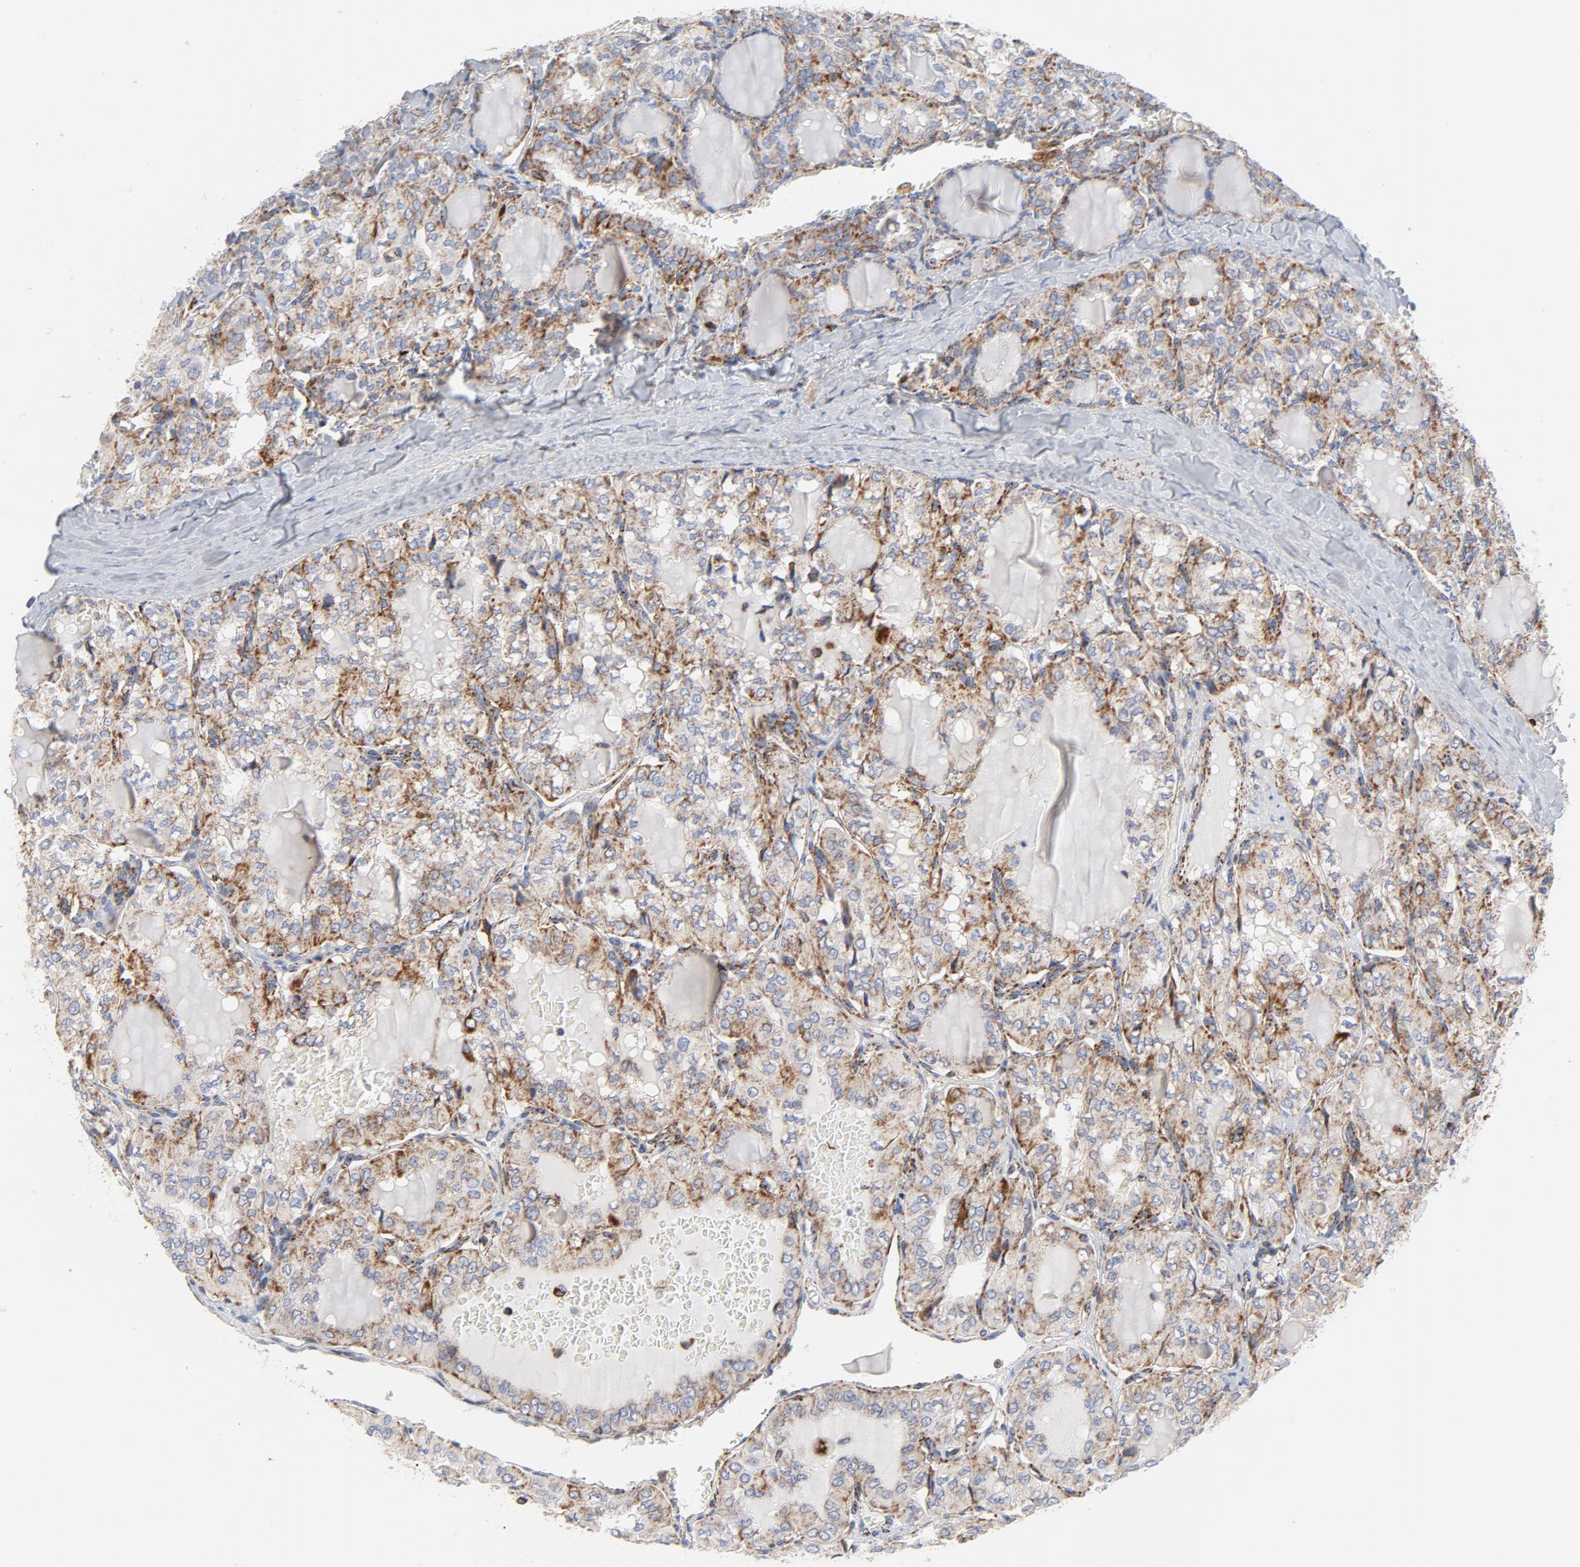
{"staining": {"intensity": "moderate", "quantity": ">75%", "location": "cytoplasmic/membranous"}, "tissue": "thyroid cancer", "cell_type": "Tumor cells", "image_type": "cancer", "snomed": [{"axis": "morphology", "description": "Papillary adenocarcinoma, NOS"}, {"axis": "topography", "description": "Thyroid gland"}], "caption": "This is a photomicrograph of immunohistochemistry (IHC) staining of papillary adenocarcinoma (thyroid), which shows moderate staining in the cytoplasmic/membranous of tumor cells.", "gene": "CYCS", "patient": {"sex": "male", "age": 20}}